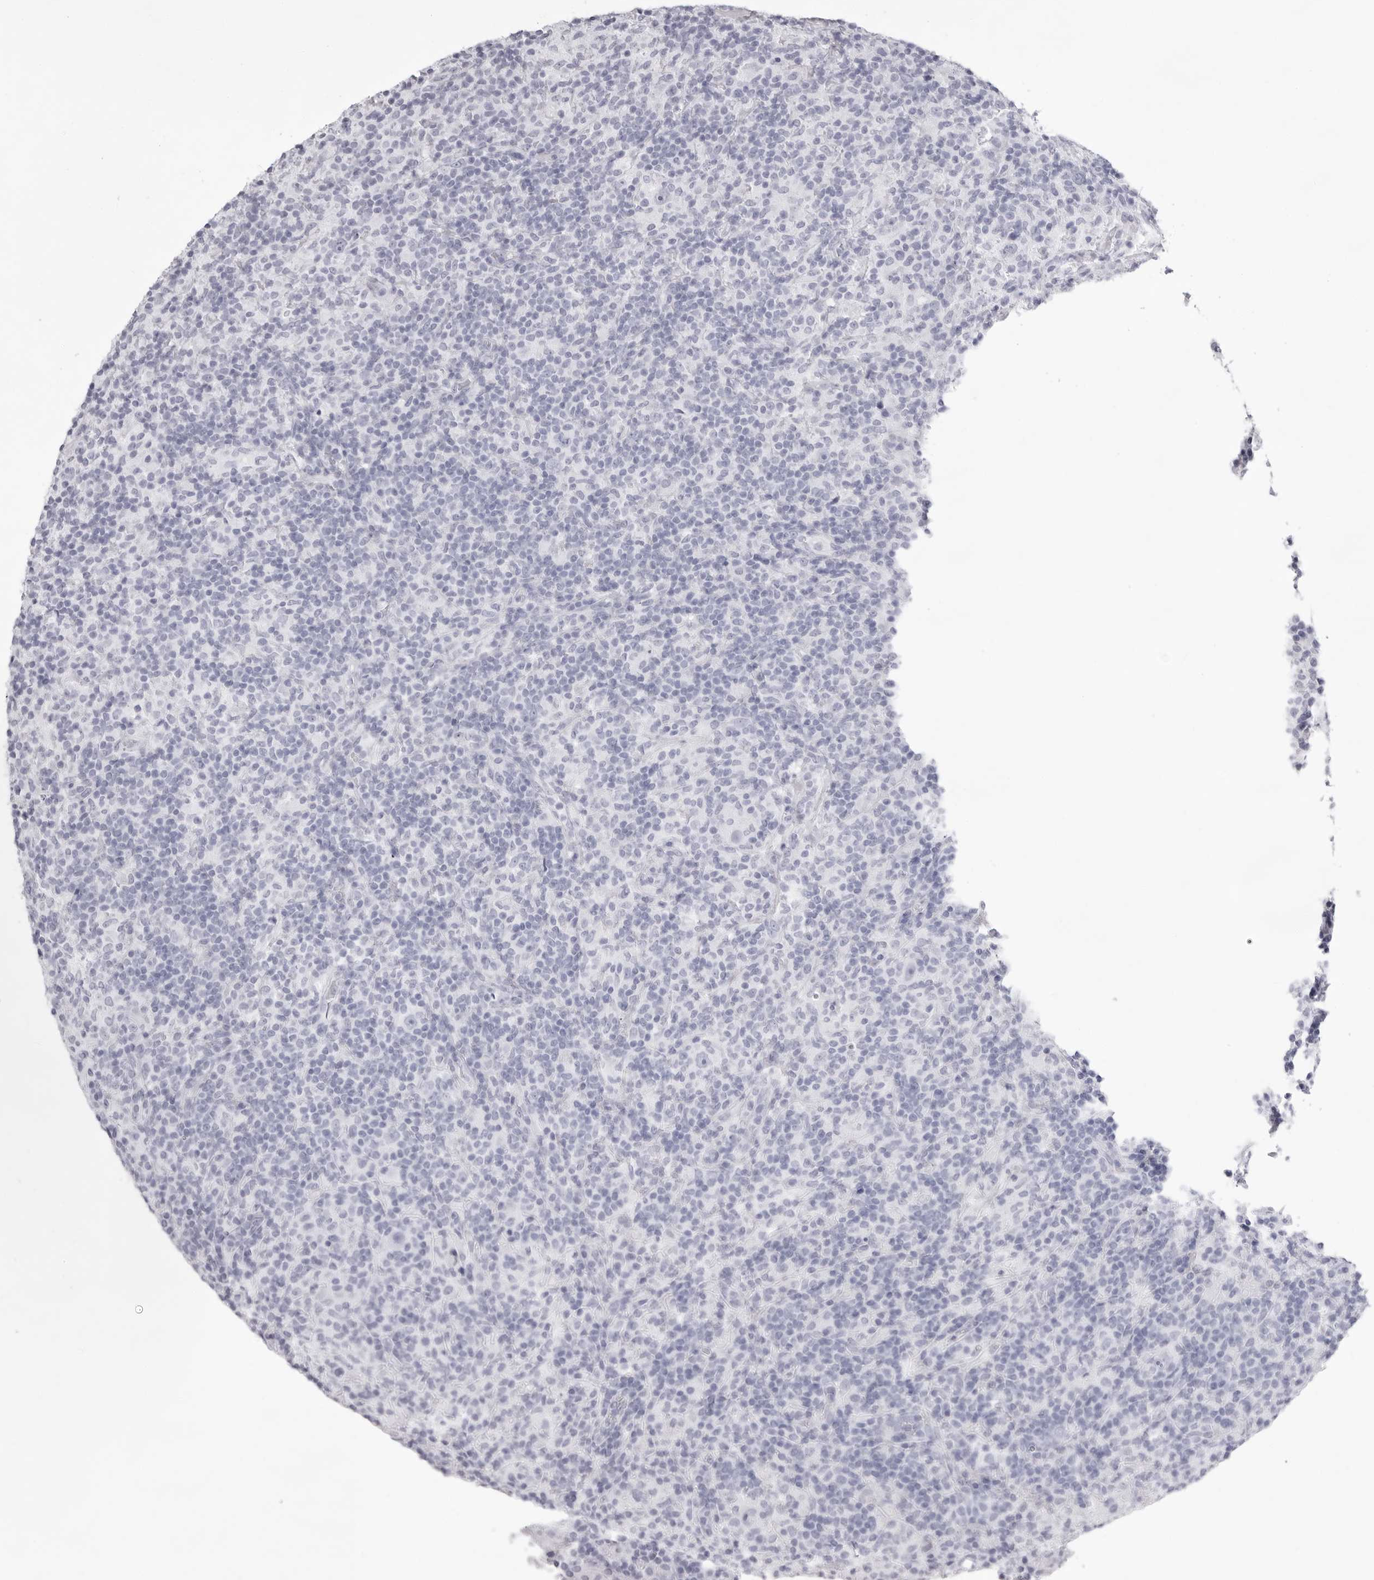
{"staining": {"intensity": "negative", "quantity": "none", "location": "none"}, "tissue": "lymphoma", "cell_type": "Tumor cells", "image_type": "cancer", "snomed": [{"axis": "morphology", "description": "Hodgkin's disease, NOS"}, {"axis": "topography", "description": "Lymph node"}], "caption": "The histopathology image displays no significant staining in tumor cells of lymphoma. (Immunohistochemistry, brightfield microscopy, high magnification).", "gene": "TMOD4", "patient": {"sex": "male", "age": 70}}